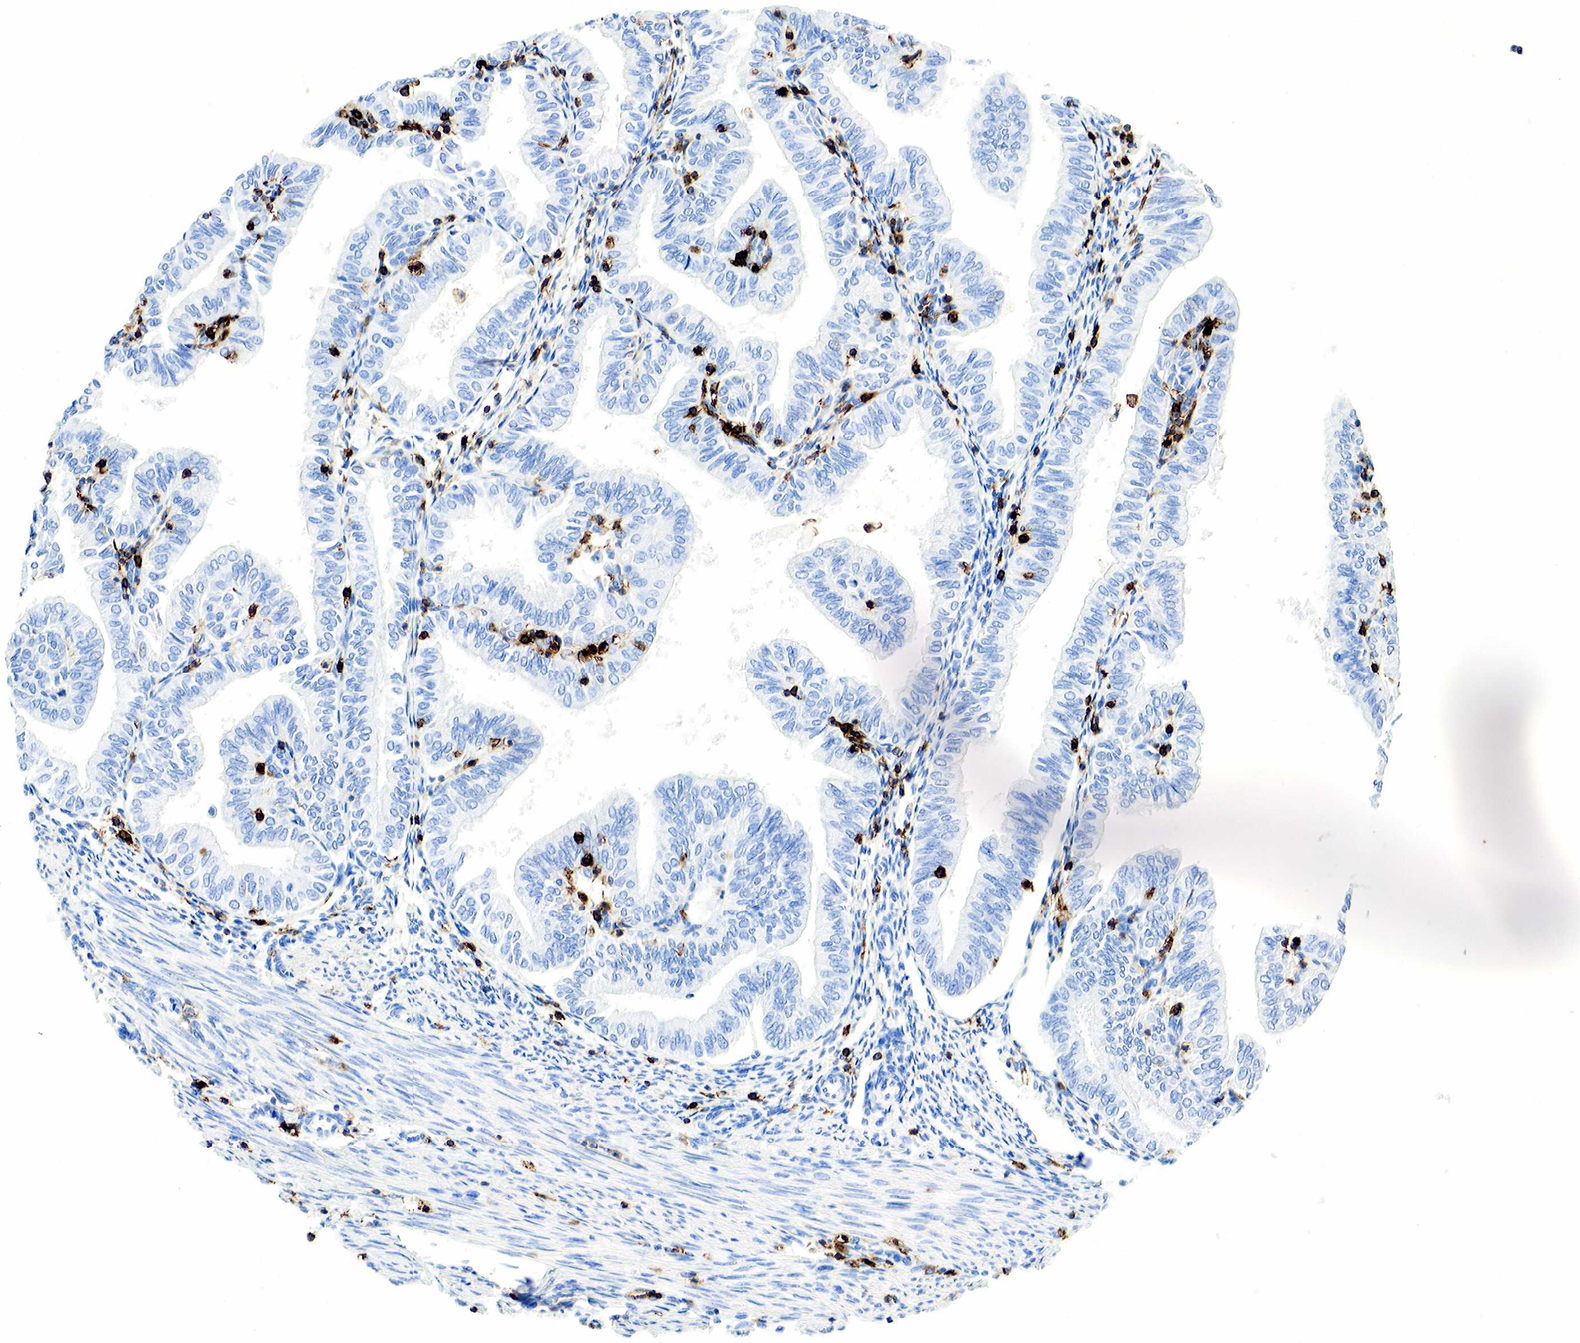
{"staining": {"intensity": "negative", "quantity": "none", "location": "none"}, "tissue": "endometrial cancer", "cell_type": "Tumor cells", "image_type": "cancer", "snomed": [{"axis": "morphology", "description": "Adenocarcinoma, NOS"}, {"axis": "topography", "description": "Endometrium"}], "caption": "Micrograph shows no protein positivity in tumor cells of endometrial adenocarcinoma tissue. (DAB immunohistochemistry (IHC) visualized using brightfield microscopy, high magnification).", "gene": "PTPRC", "patient": {"sex": "female", "age": 51}}